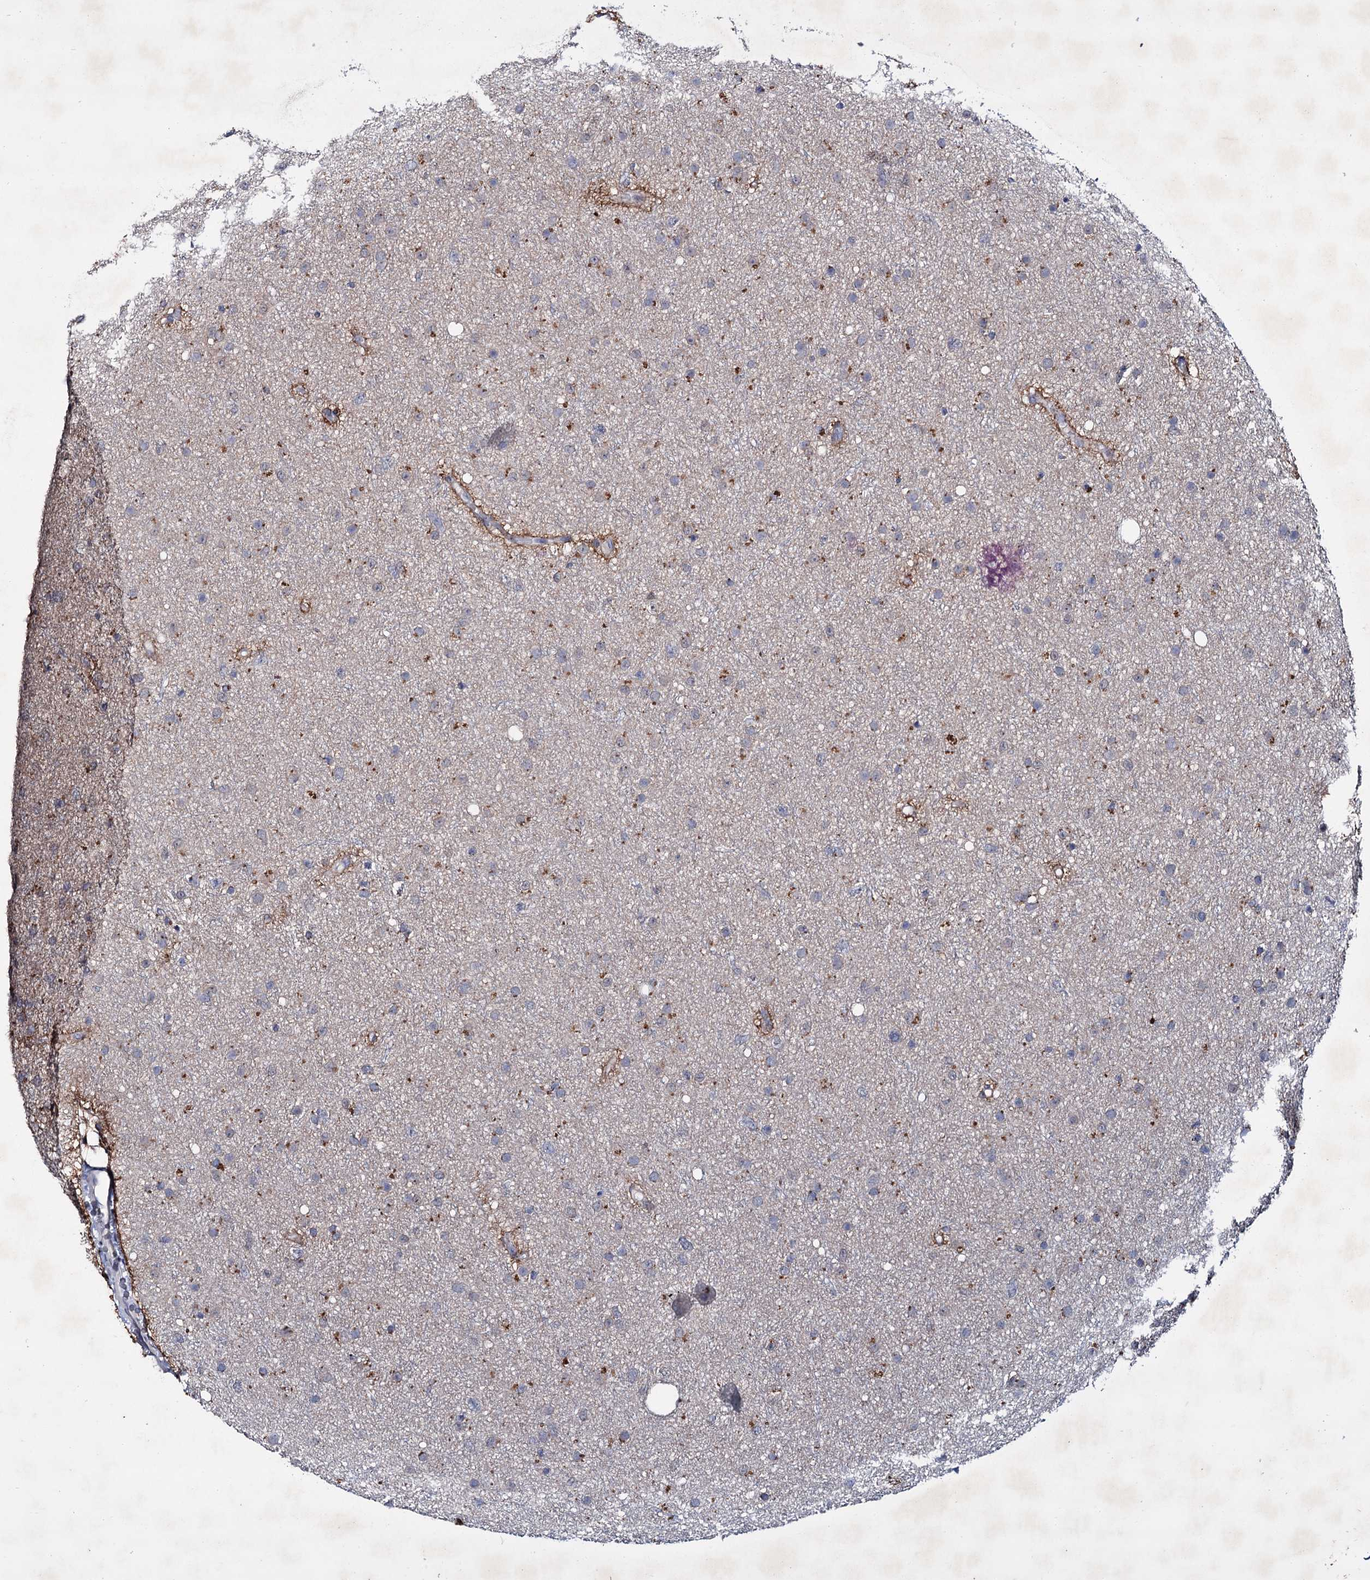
{"staining": {"intensity": "negative", "quantity": "none", "location": "none"}, "tissue": "glioma", "cell_type": "Tumor cells", "image_type": "cancer", "snomed": [{"axis": "morphology", "description": "Glioma, malignant, Low grade"}, {"axis": "topography", "description": "Cerebral cortex"}], "caption": "Immunohistochemistry photomicrograph of glioma stained for a protein (brown), which reveals no staining in tumor cells. (Brightfield microscopy of DAB immunohistochemistry (IHC) at high magnification).", "gene": "LYZL4", "patient": {"sex": "female", "age": 39}}